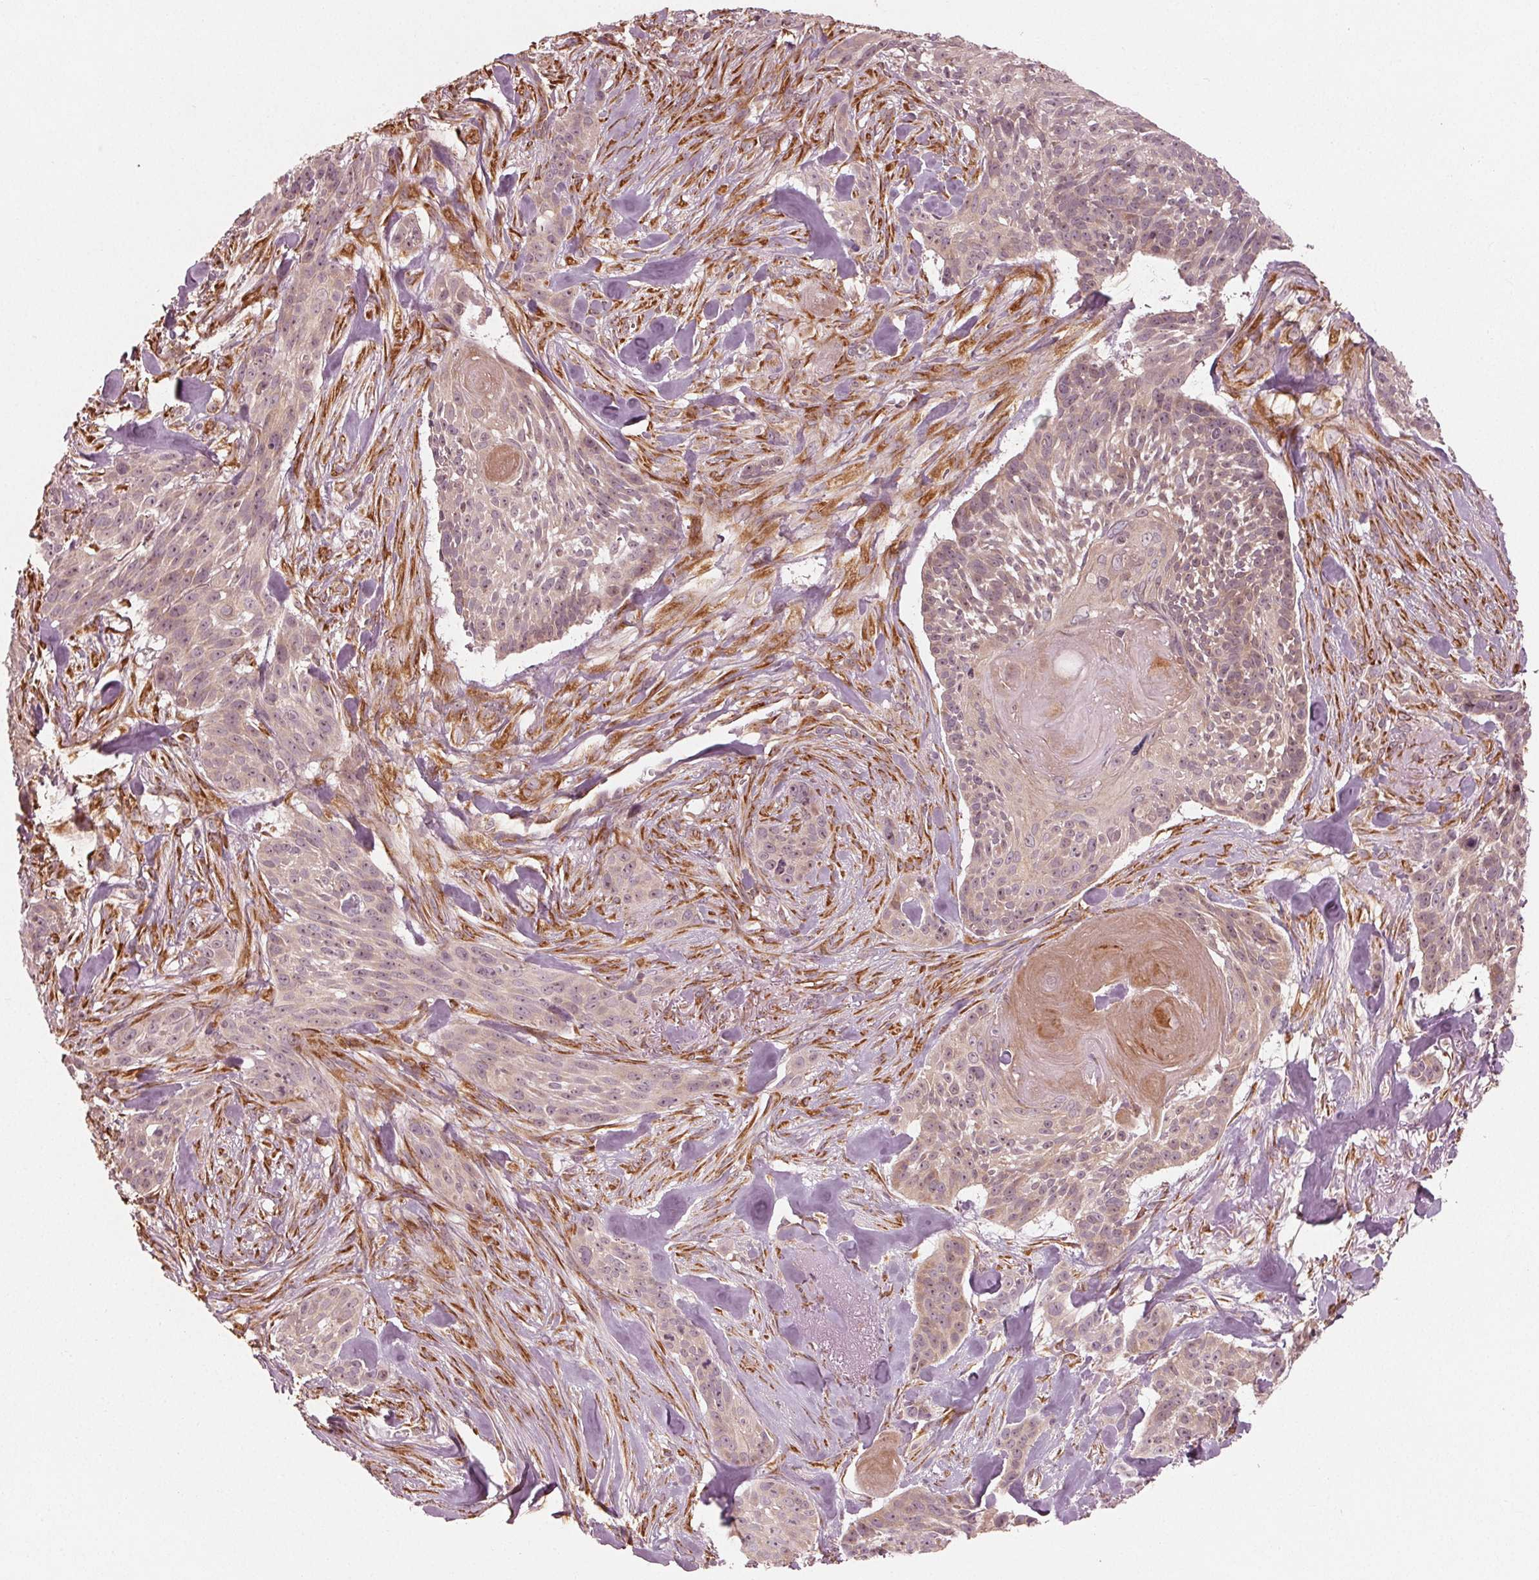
{"staining": {"intensity": "weak", "quantity": "<25%", "location": "cytoplasmic/membranous"}, "tissue": "skin cancer", "cell_type": "Tumor cells", "image_type": "cancer", "snomed": [{"axis": "morphology", "description": "Basal cell carcinoma"}, {"axis": "topography", "description": "Skin"}], "caption": "There is no significant positivity in tumor cells of skin cancer (basal cell carcinoma).", "gene": "CMIP", "patient": {"sex": "male", "age": 87}}